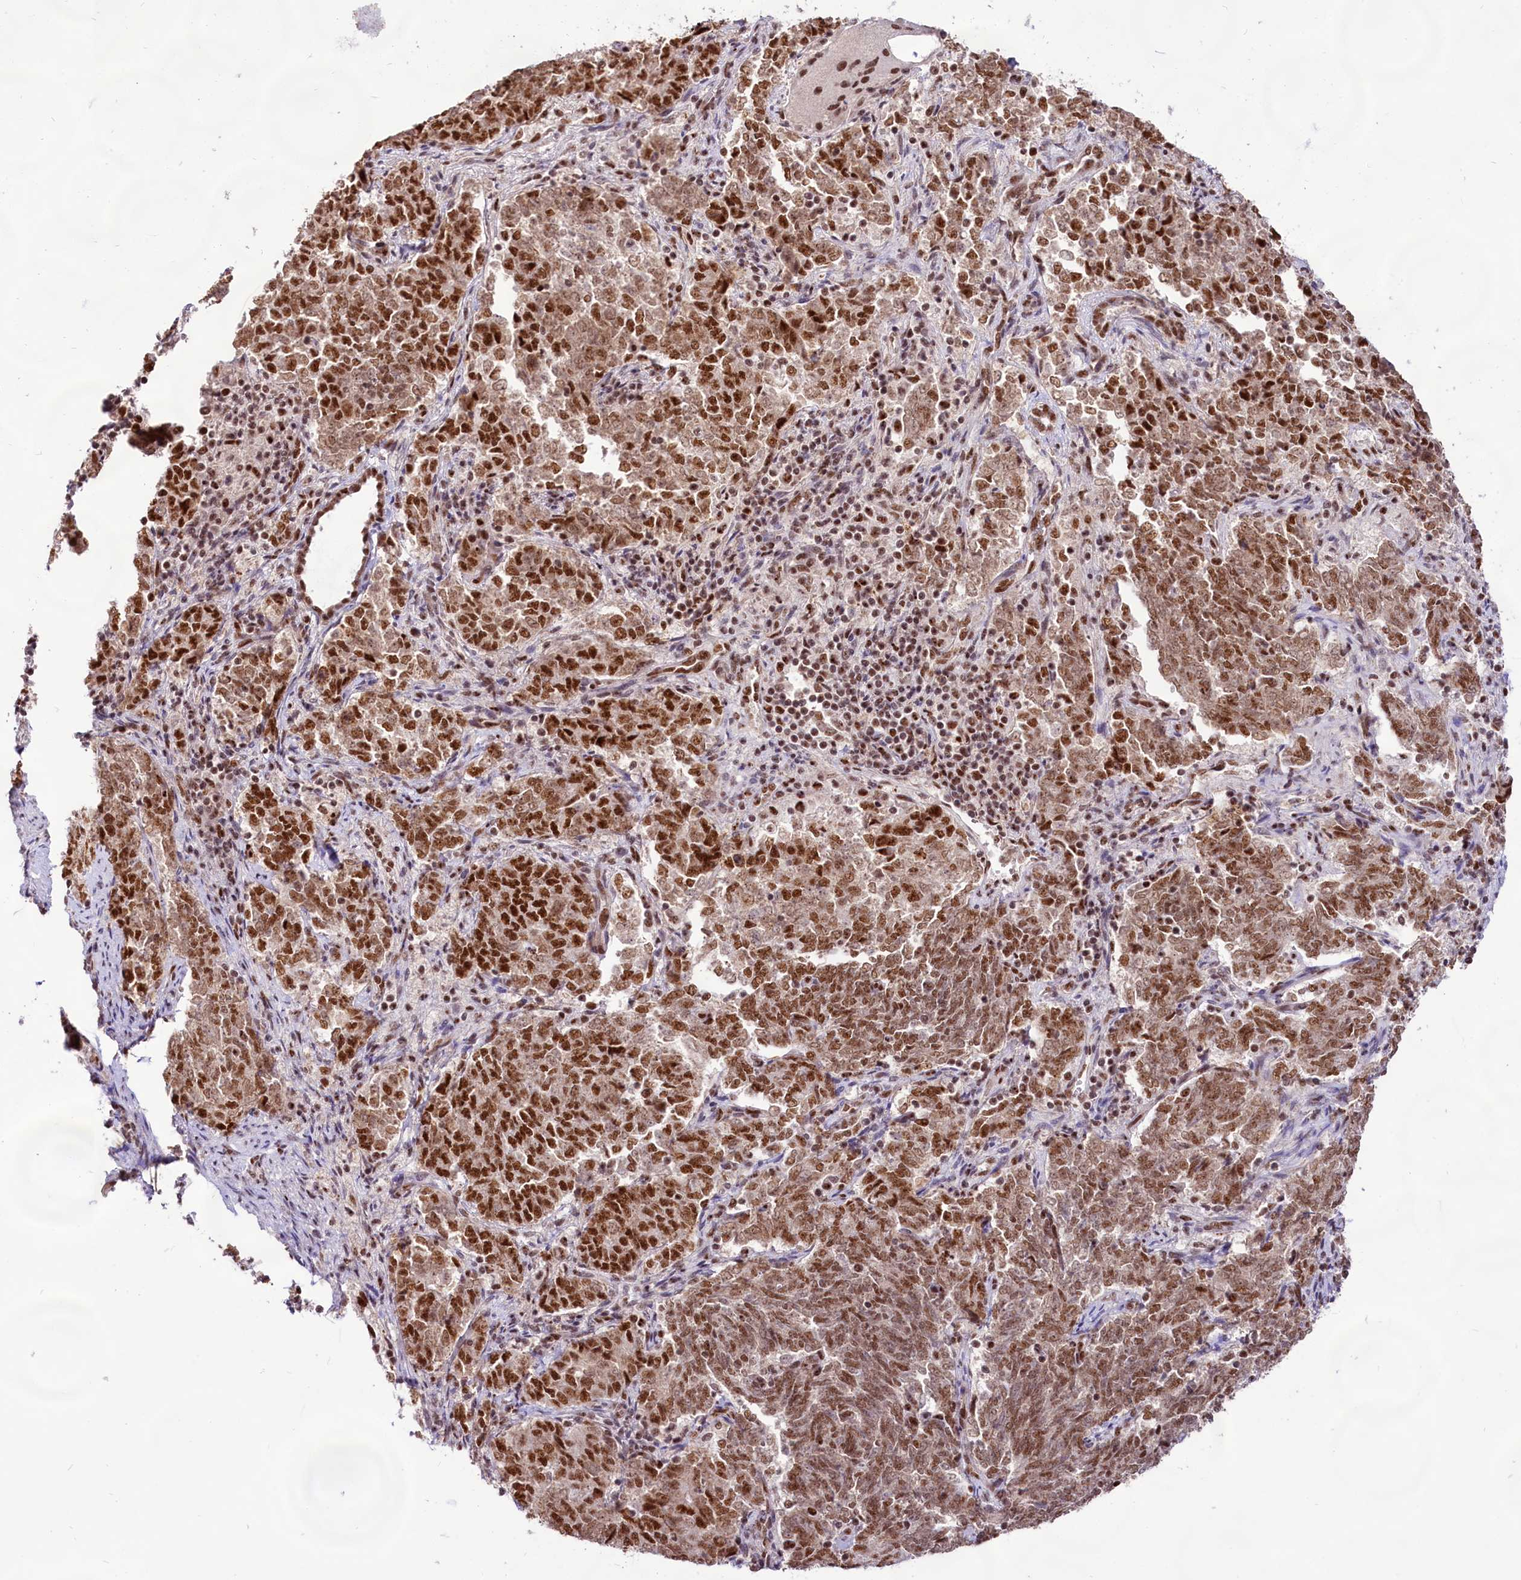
{"staining": {"intensity": "strong", "quantity": ">75%", "location": "nuclear"}, "tissue": "endometrial cancer", "cell_type": "Tumor cells", "image_type": "cancer", "snomed": [{"axis": "morphology", "description": "Adenocarcinoma, NOS"}, {"axis": "topography", "description": "Endometrium"}], "caption": "Strong nuclear positivity is seen in about >75% of tumor cells in endometrial cancer.", "gene": "HIRA", "patient": {"sex": "female", "age": 80}}